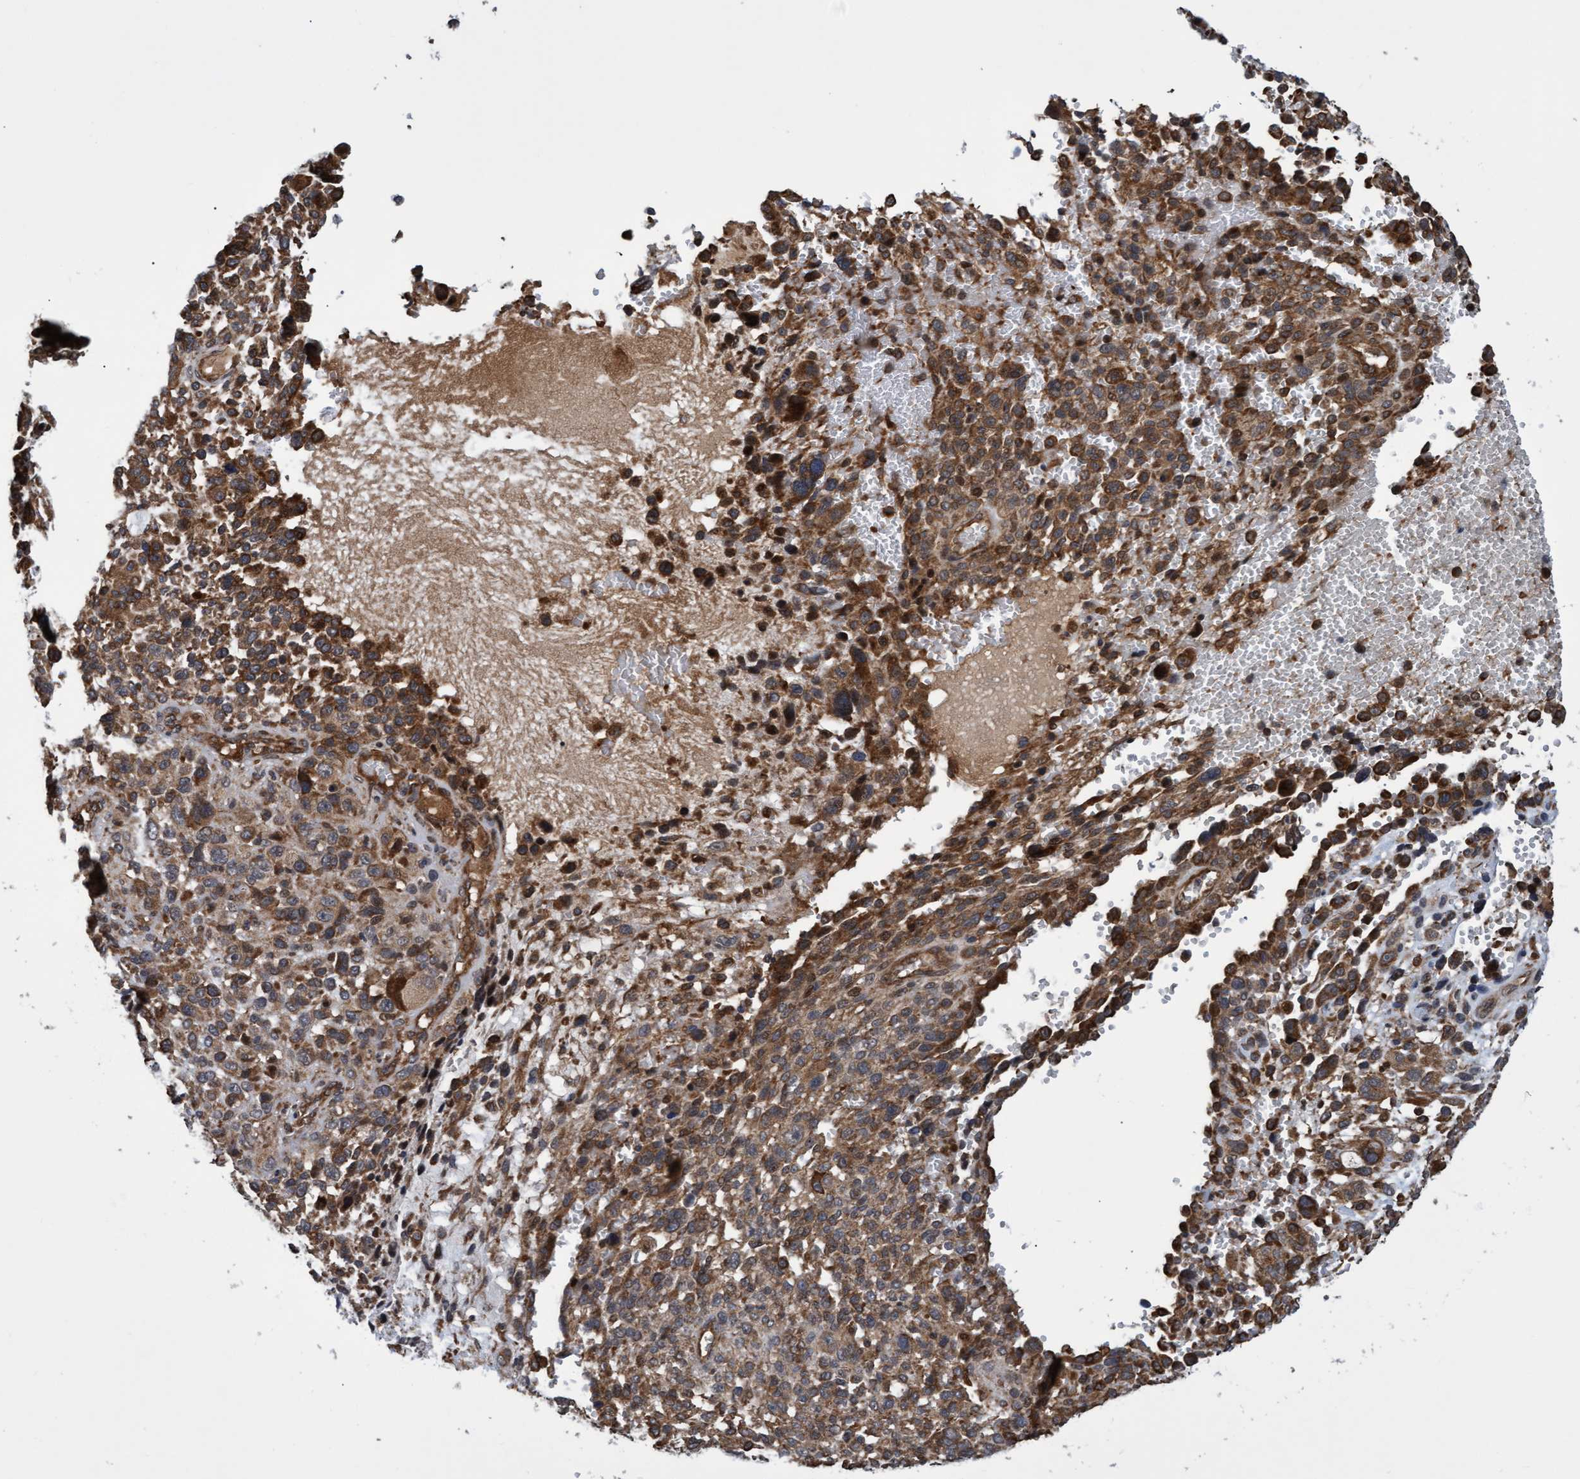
{"staining": {"intensity": "moderate", "quantity": ">75%", "location": "cytoplasmic/membranous"}, "tissue": "melanoma", "cell_type": "Tumor cells", "image_type": "cancer", "snomed": [{"axis": "morphology", "description": "Malignant melanoma, NOS"}, {"axis": "topography", "description": "Skin"}], "caption": "Immunohistochemistry staining of melanoma, which reveals medium levels of moderate cytoplasmic/membranous positivity in about >75% of tumor cells indicating moderate cytoplasmic/membranous protein staining. The staining was performed using DAB (3,3'-diaminobenzidine) (brown) for protein detection and nuclei were counterstained in hematoxylin (blue).", "gene": "TNFRSF10B", "patient": {"sex": "female", "age": 55}}